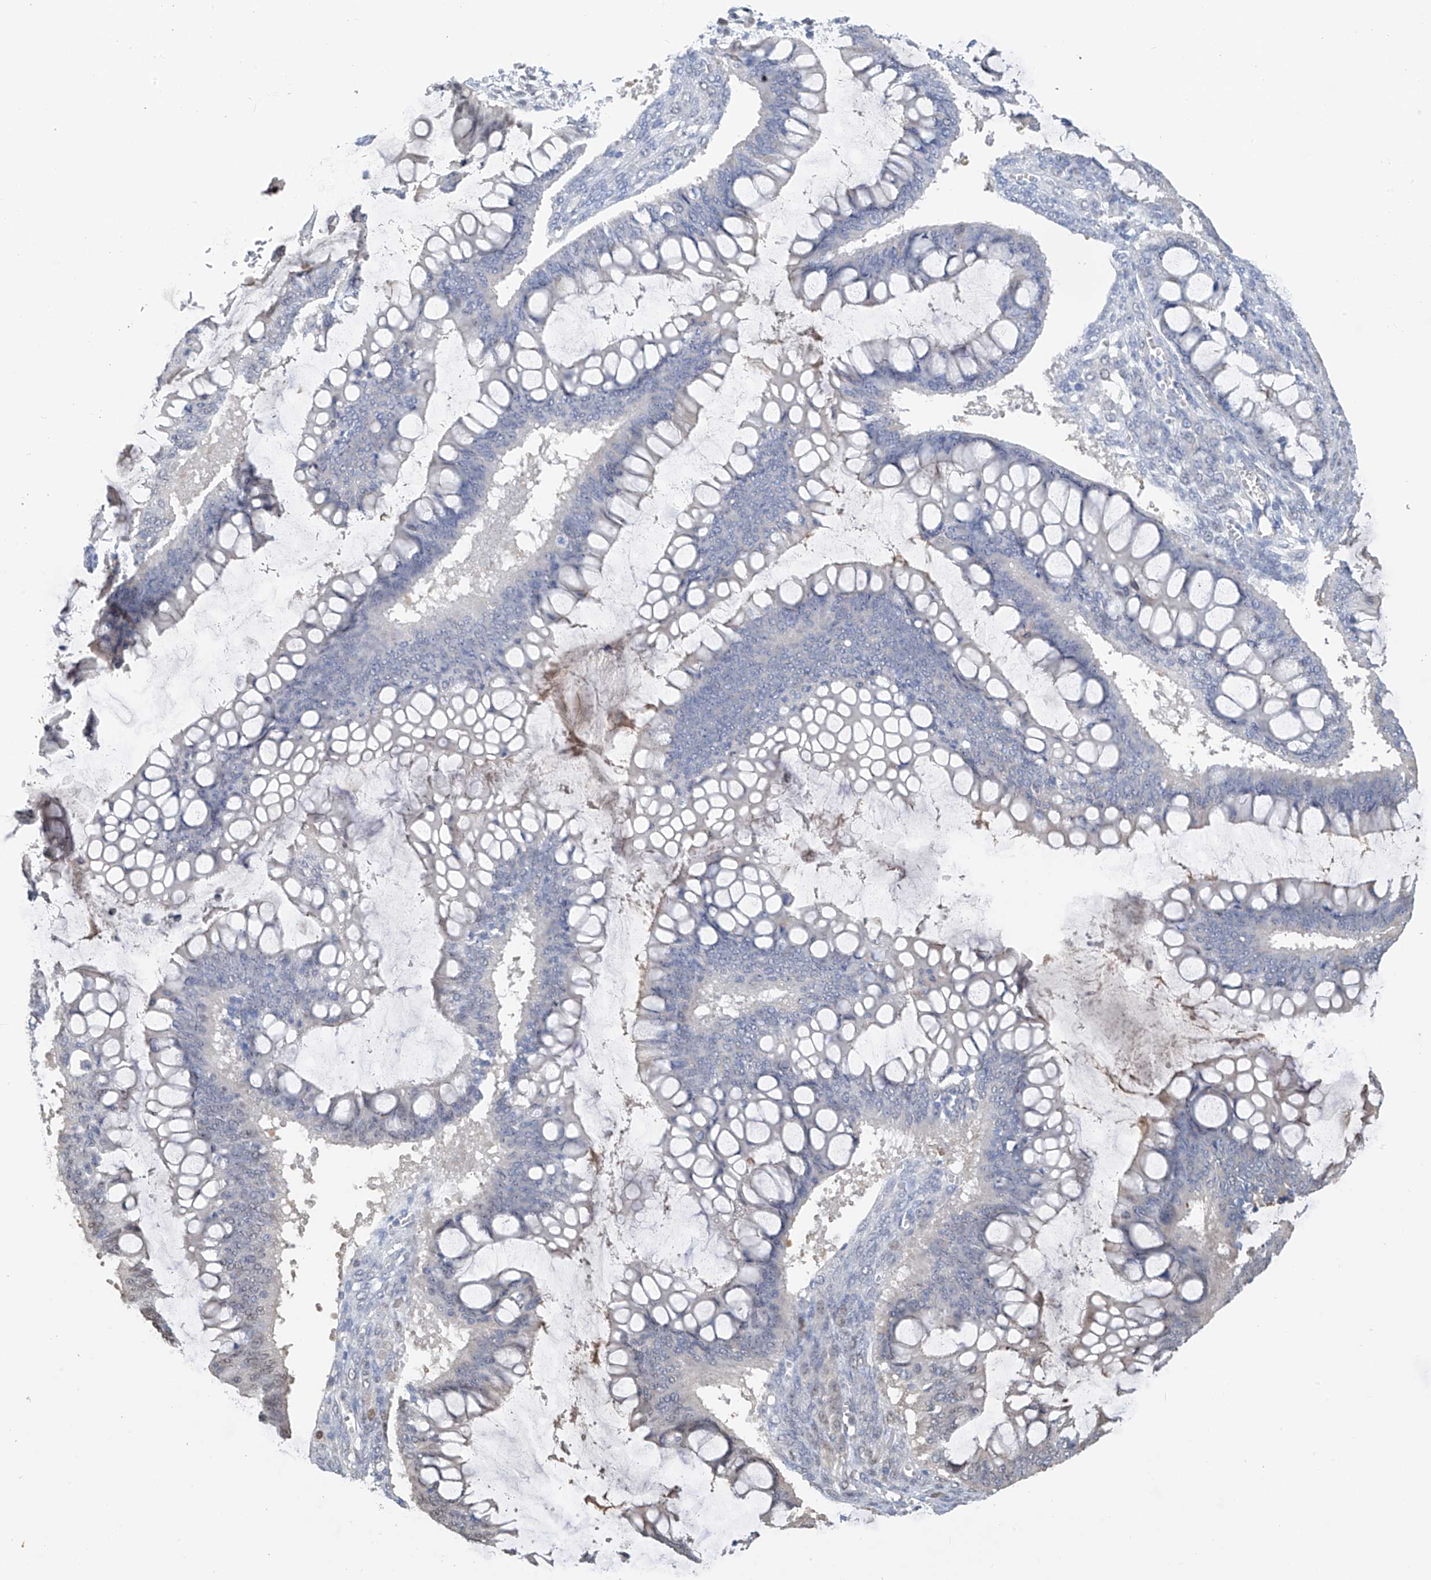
{"staining": {"intensity": "negative", "quantity": "none", "location": "none"}, "tissue": "ovarian cancer", "cell_type": "Tumor cells", "image_type": "cancer", "snomed": [{"axis": "morphology", "description": "Cystadenocarcinoma, mucinous, NOS"}, {"axis": "topography", "description": "Ovary"}], "caption": "The immunohistochemistry (IHC) image has no significant positivity in tumor cells of ovarian cancer tissue.", "gene": "PMM1", "patient": {"sex": "female", "age": 73}}